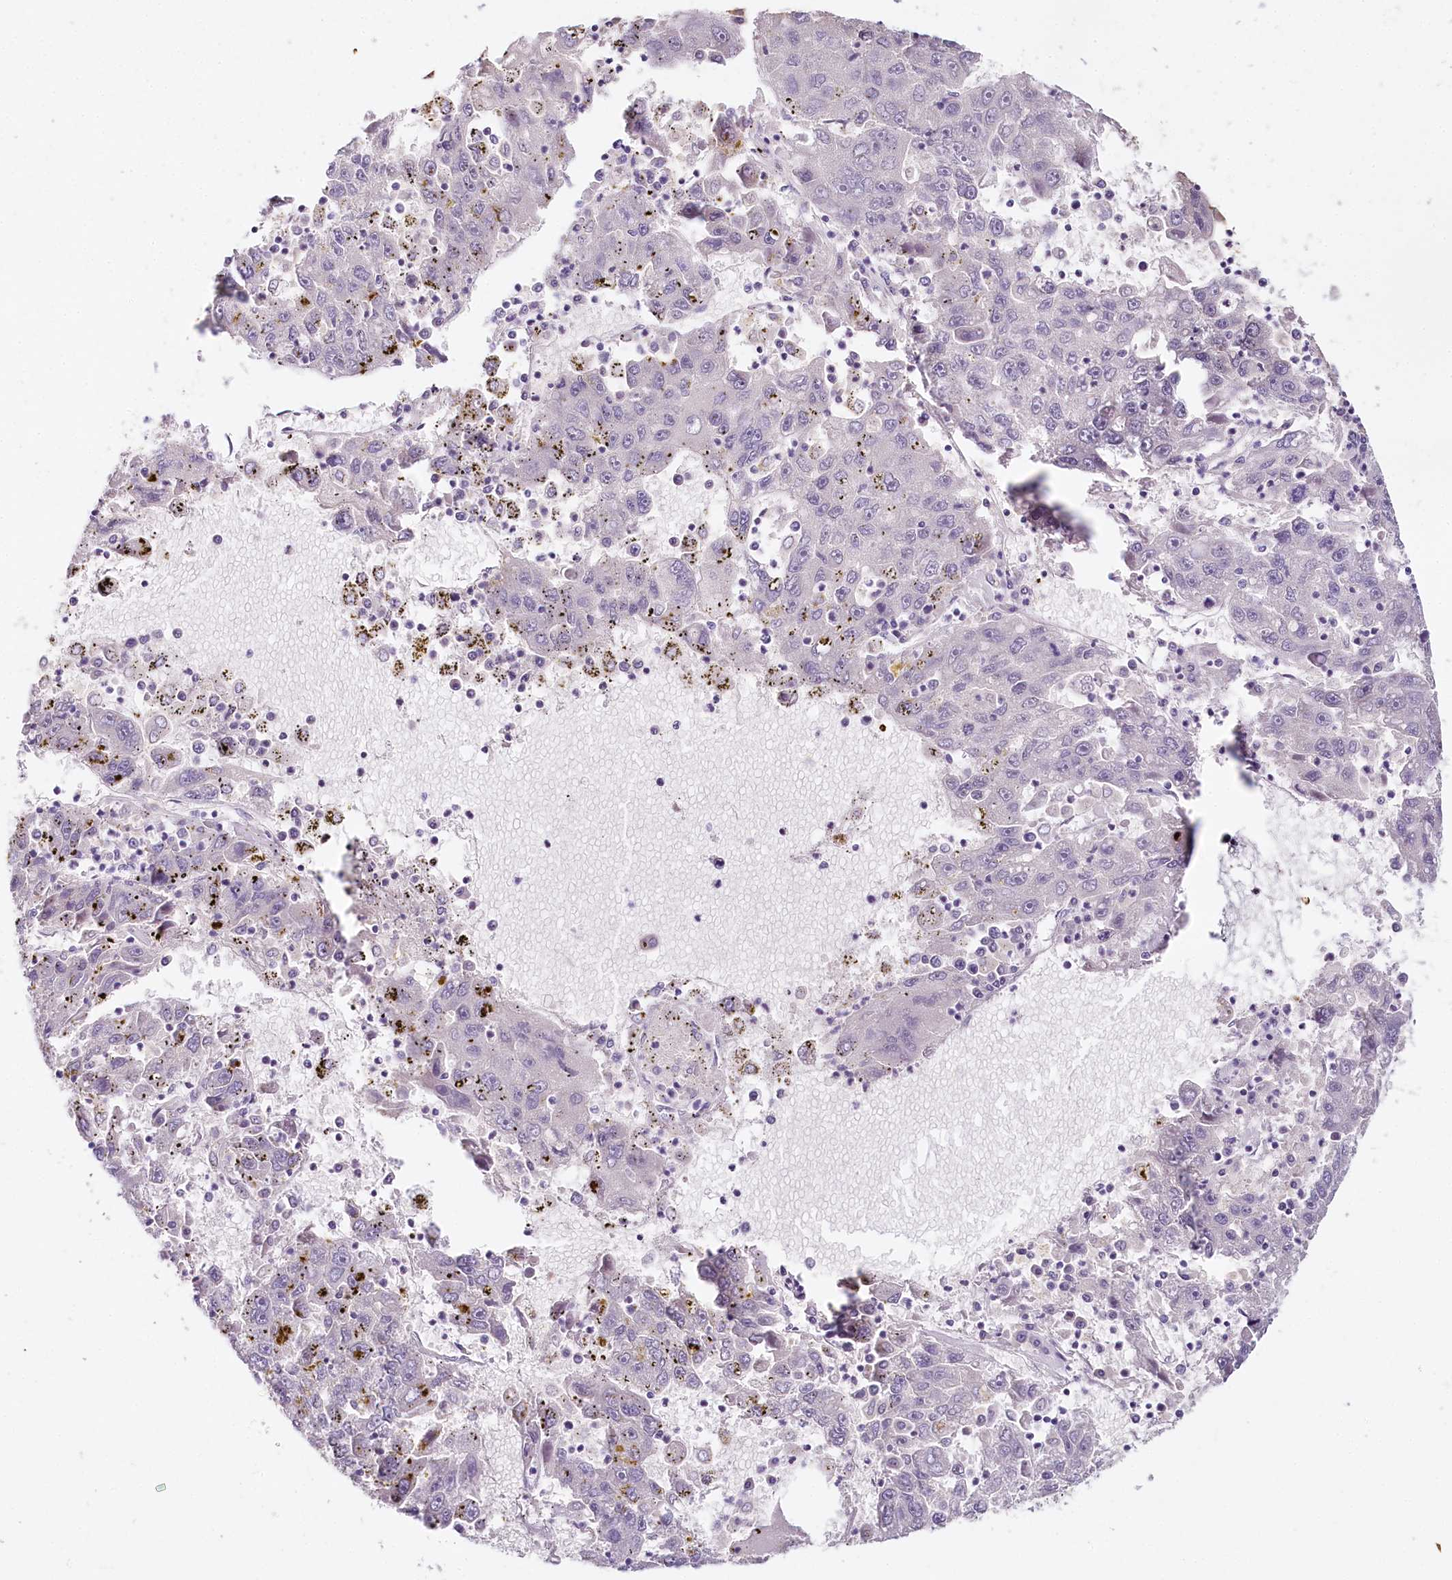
{"staining": {"intensity": "negative", "quantity": "none", "location": "none"}, "tissue": "liver cancer", "cell_type": "Tumor cells", "image_type": "cancer", "snomed": [{"axis": "morphology", "description": "Carcinoma, Hepatocellular, NOS"}, {"axis": "topography", "description": "Liver"}], "caption": "Tumor cells show no significant expression in liver cancer.", "gene": "HPD", "patient": {"sex": "male", "age": 49}}